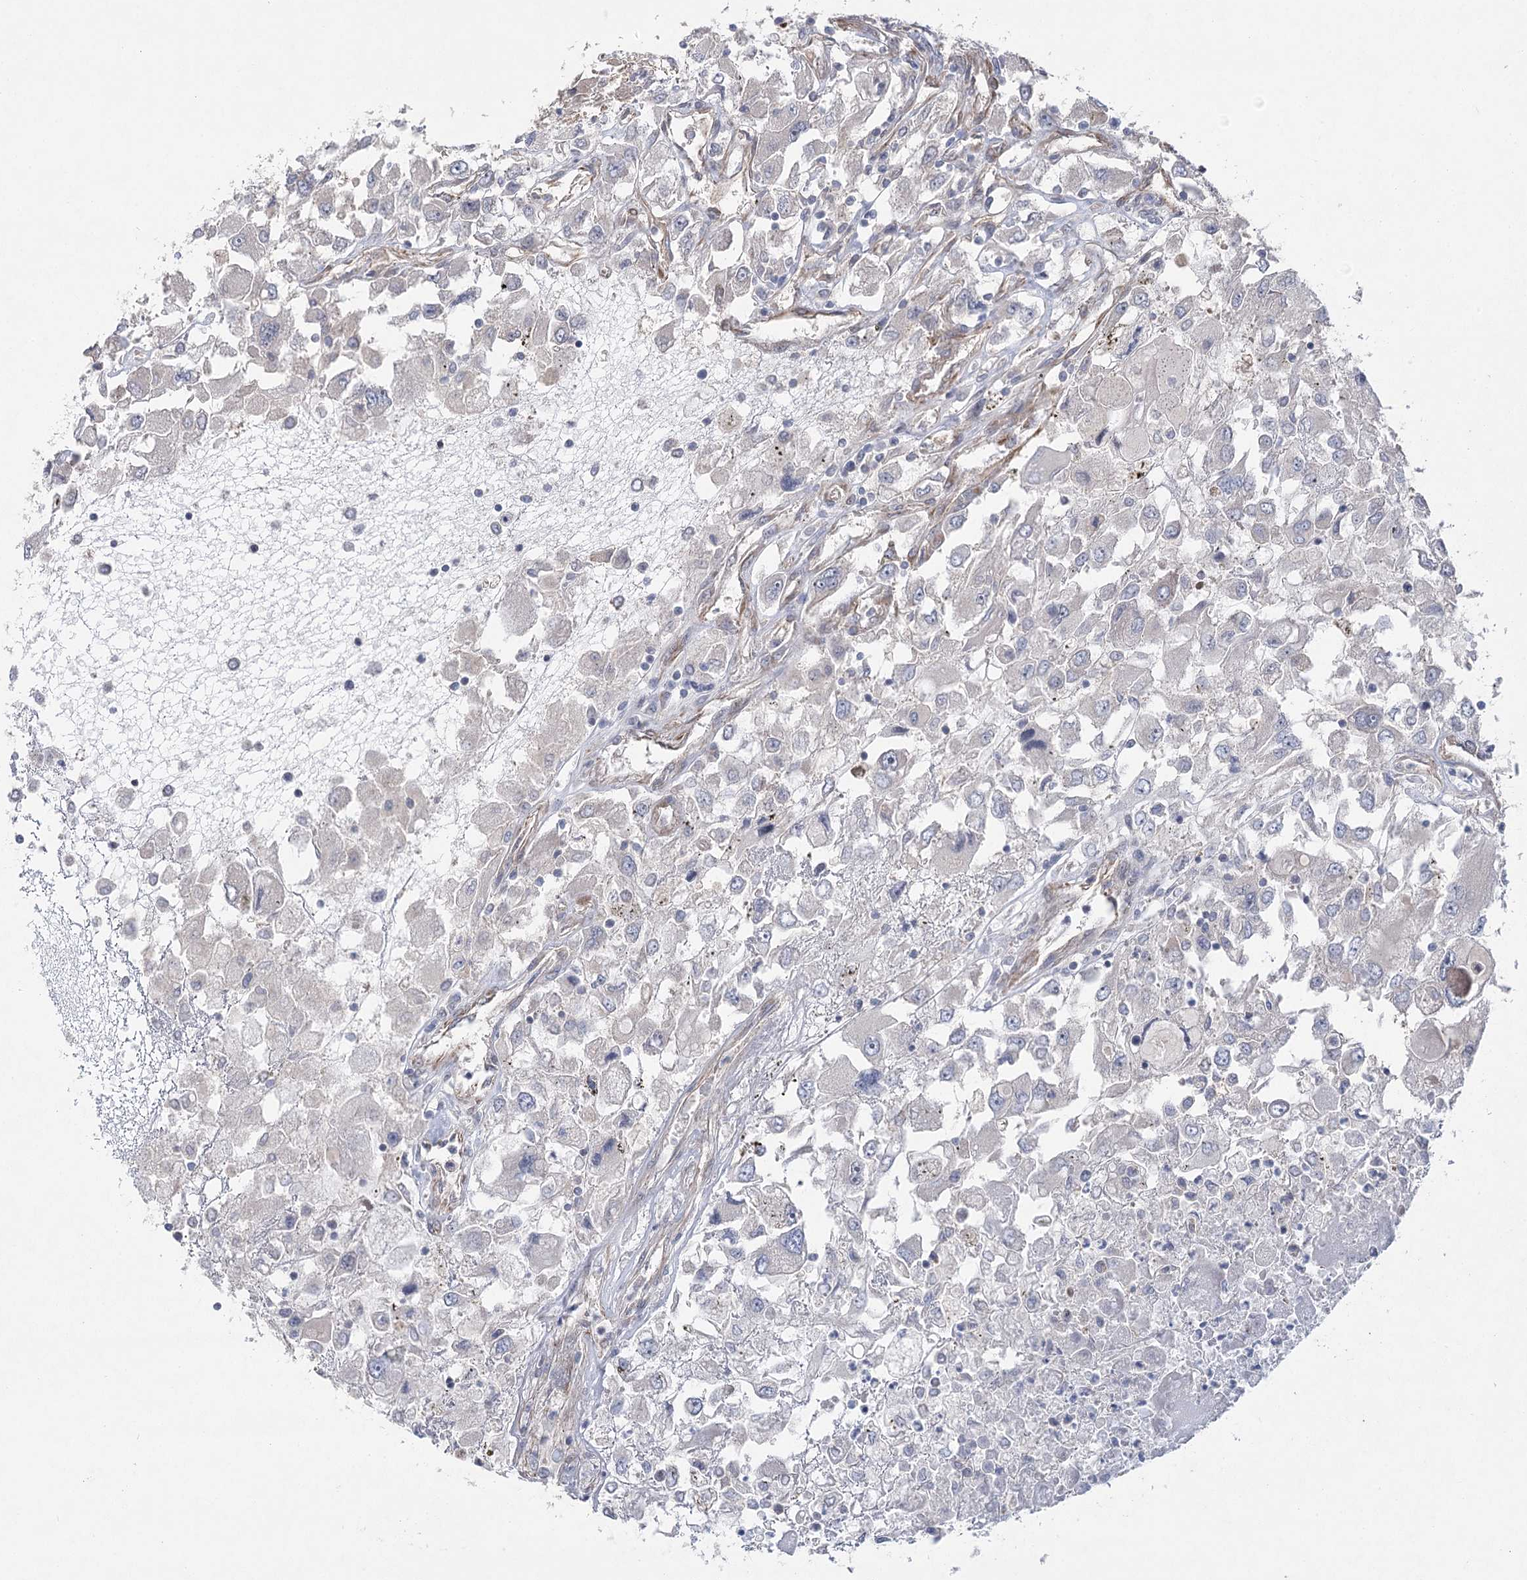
{"staining": {"intensity": "negative", "quantity": "none", "location": "none"}, "tissue": "renal cancer", "cell_type": "Tumor cells", "image_type": "cancer", "snomed": [{"axis": "morphology", "description": "Adenocarcinoma, NOS"}, {"axis": "topography", "description": "Kidney"}], "caption": "Immunohistochemistry photomicrograph of renal cancer (adenocarcinoma) stained for a protein (brown), which displays no staining in tumor cells. Nuclei are stained in blue.", "gene": "RWDD4", "patient": {"sex": "female", "age": 52}}